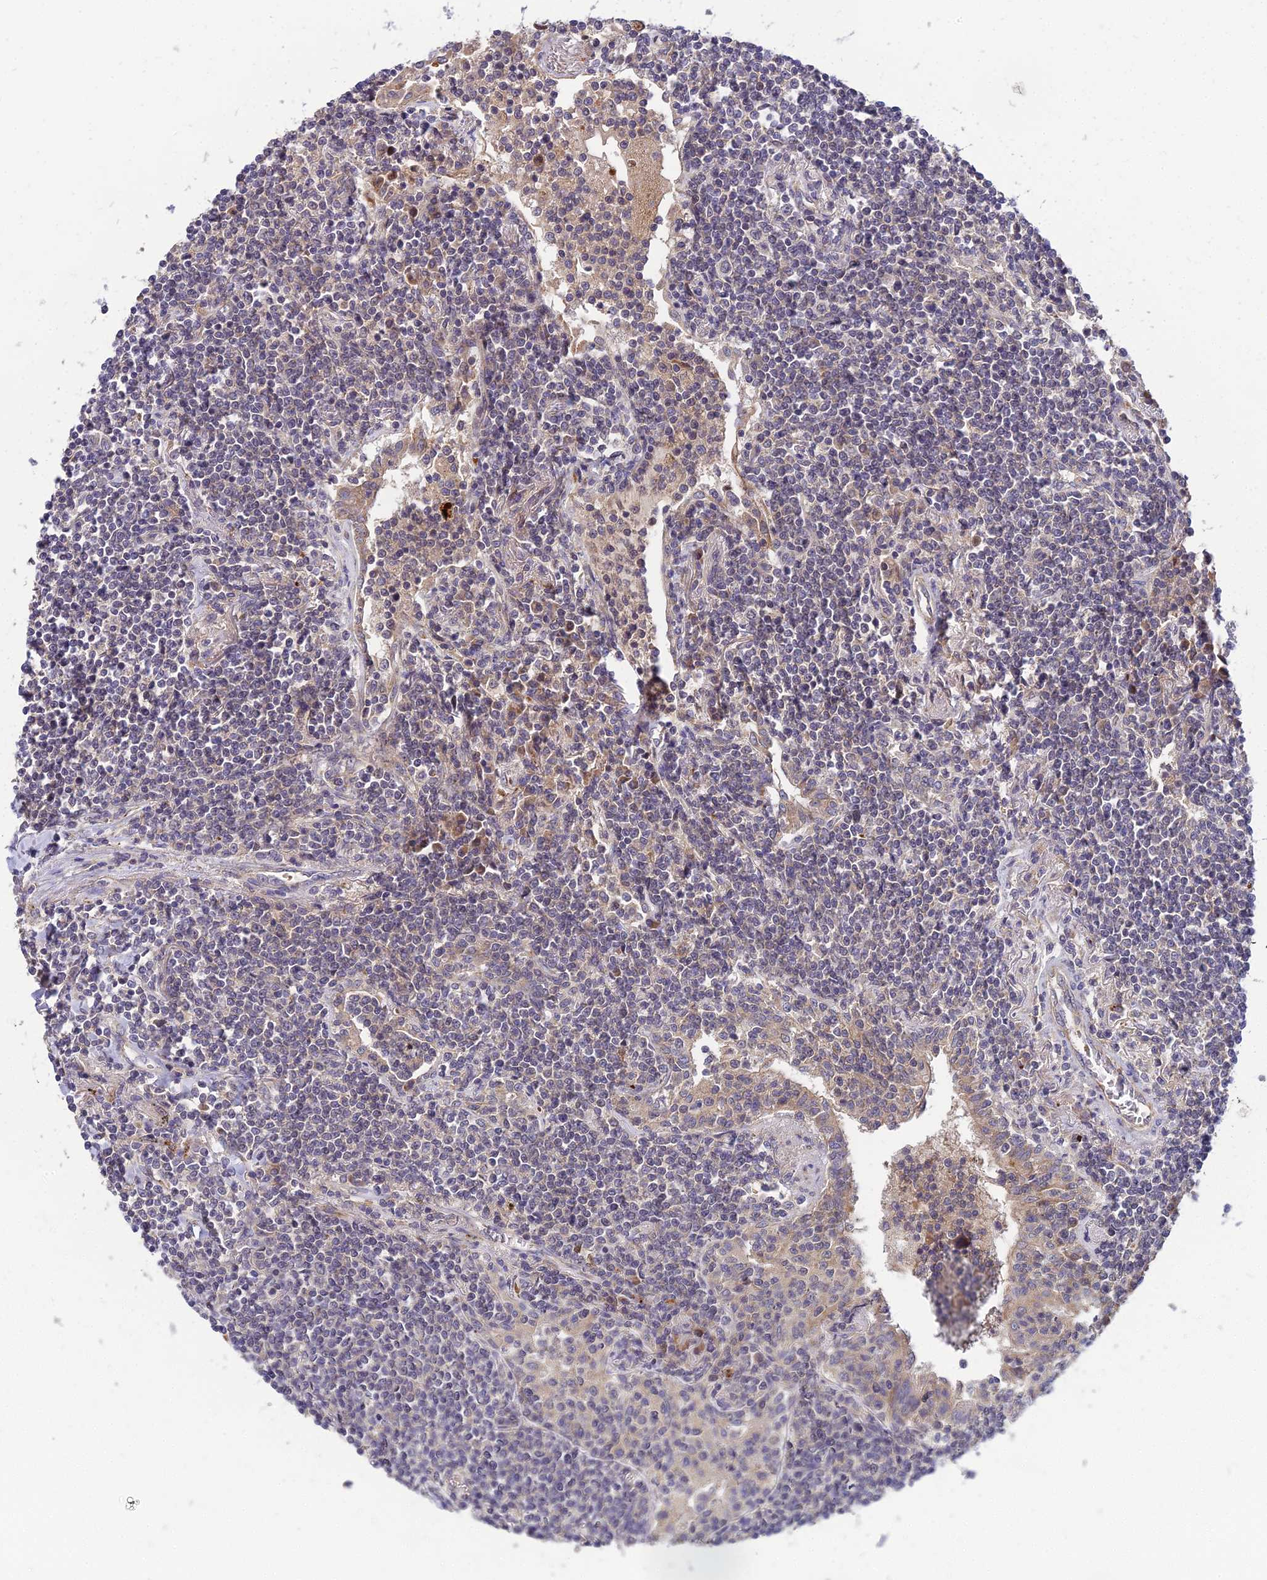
{"staining": {"intensity": "negative", "quantity": "none", "location": "none"}, "tissue": "lymphoma", "cell_type": "Tumor cells", "image_type": "cancer", "snomed": [{"axis": "morphology", "description": "Malignant lymphoma, non-Hodgkin's type, Low grade"}, {"axis": "topography", "description": "Lung"}], "caption": "DAB (3,3'-diaminobenzidine) immunohistochemical staining of human malignant lymphoma, non-Hodgkin's type (low-grade) displays no significant expression in tumor cells.", "gene": "NPY", "patient": {"sex": "female", "age": 71}}